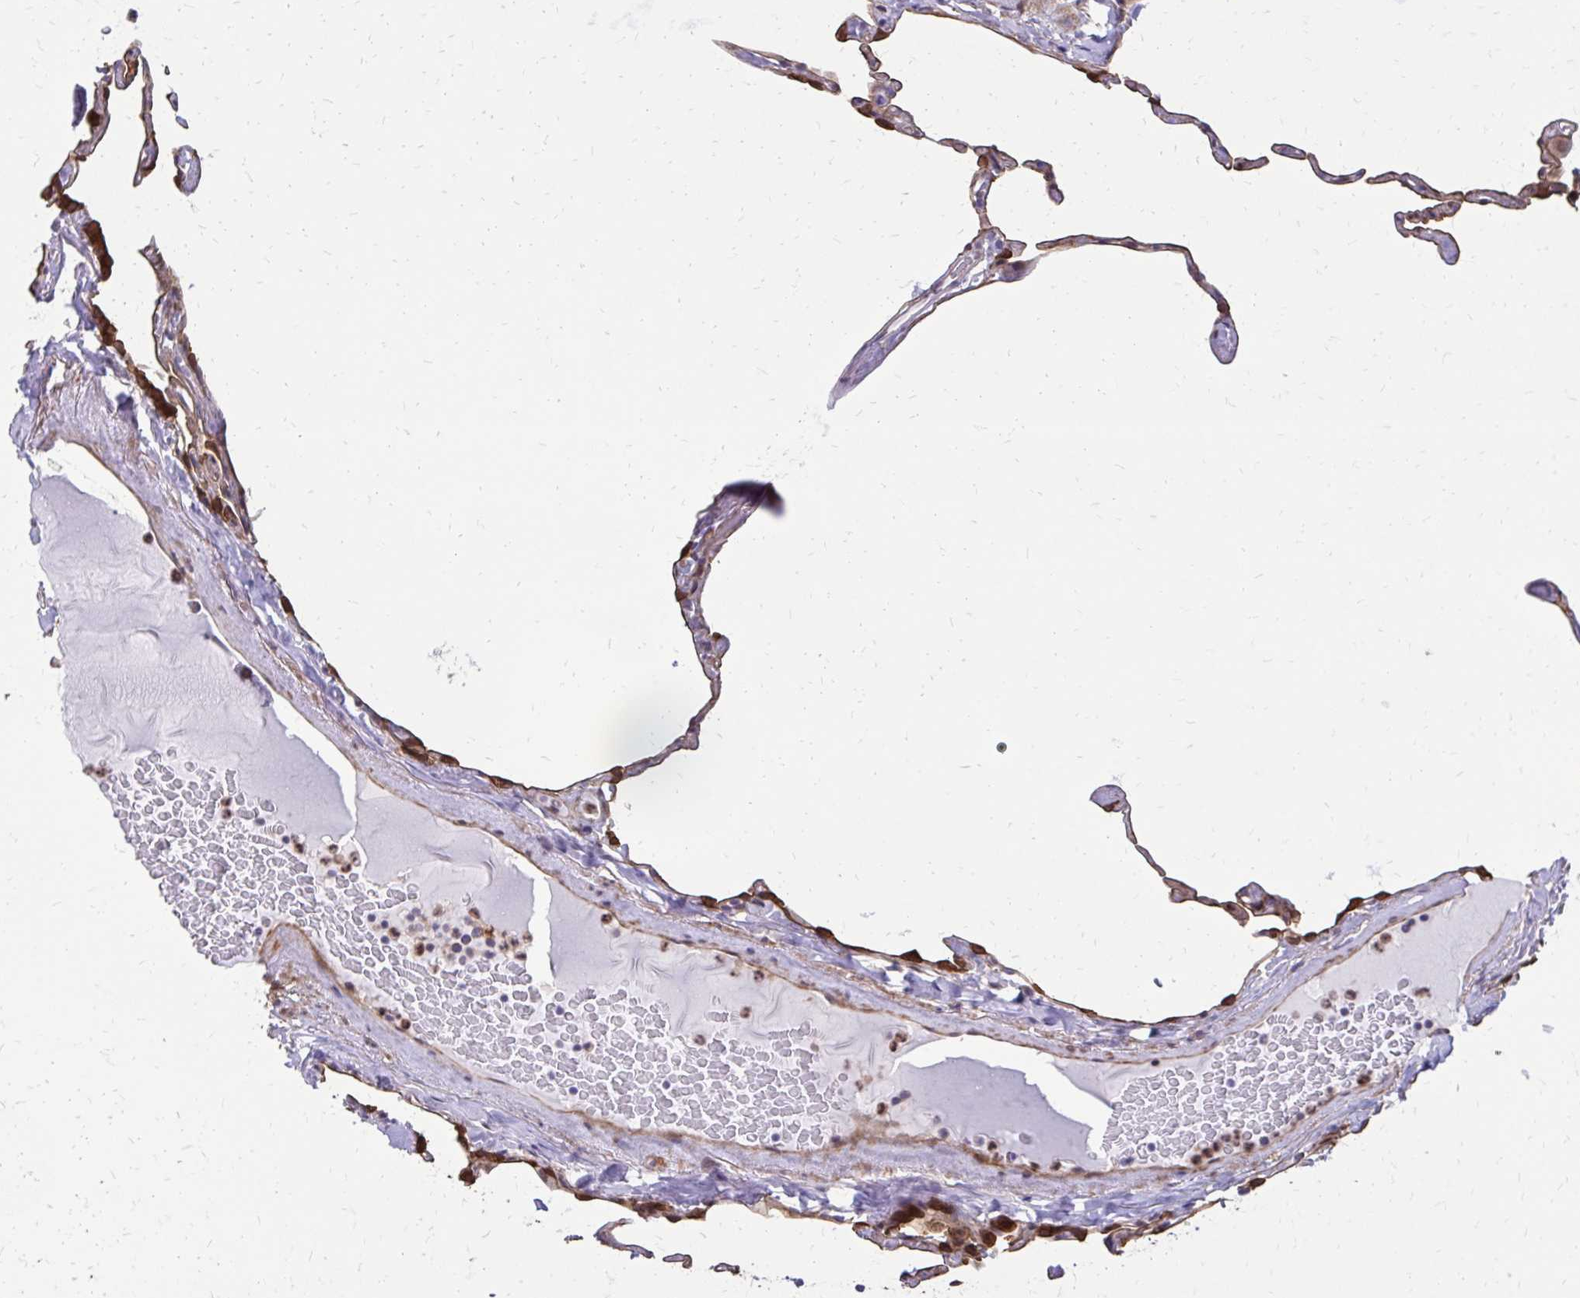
{"staining": {"intensity": "strong", "quantity": "25%-75%", "location": "cytoplasmic/membranous"}, "tissue": "lung", "cell_type": "Alveolar cells", "image_type": "normal", "snomed": [{"axis": "morphology", "description": "Normal tissue, NOS"}, {"axis": "topography", "description": "Lung"}], "caption": "Immunohistochemistry (IHC) (DAB) staining of unremarkable human lung reveals strong cytoplasmic/membranous protein staining in about 25%-75% of alveolar cells. The staining was performed using DAB (3,3'-diaminobenzidine) to visualize the protein expression in brown, while the nuclei were stained in blue with hematoxylin (Magnification: 20x).", "gene": "ANKRD30B", "patient": {"sex": "male", "age": 65}}